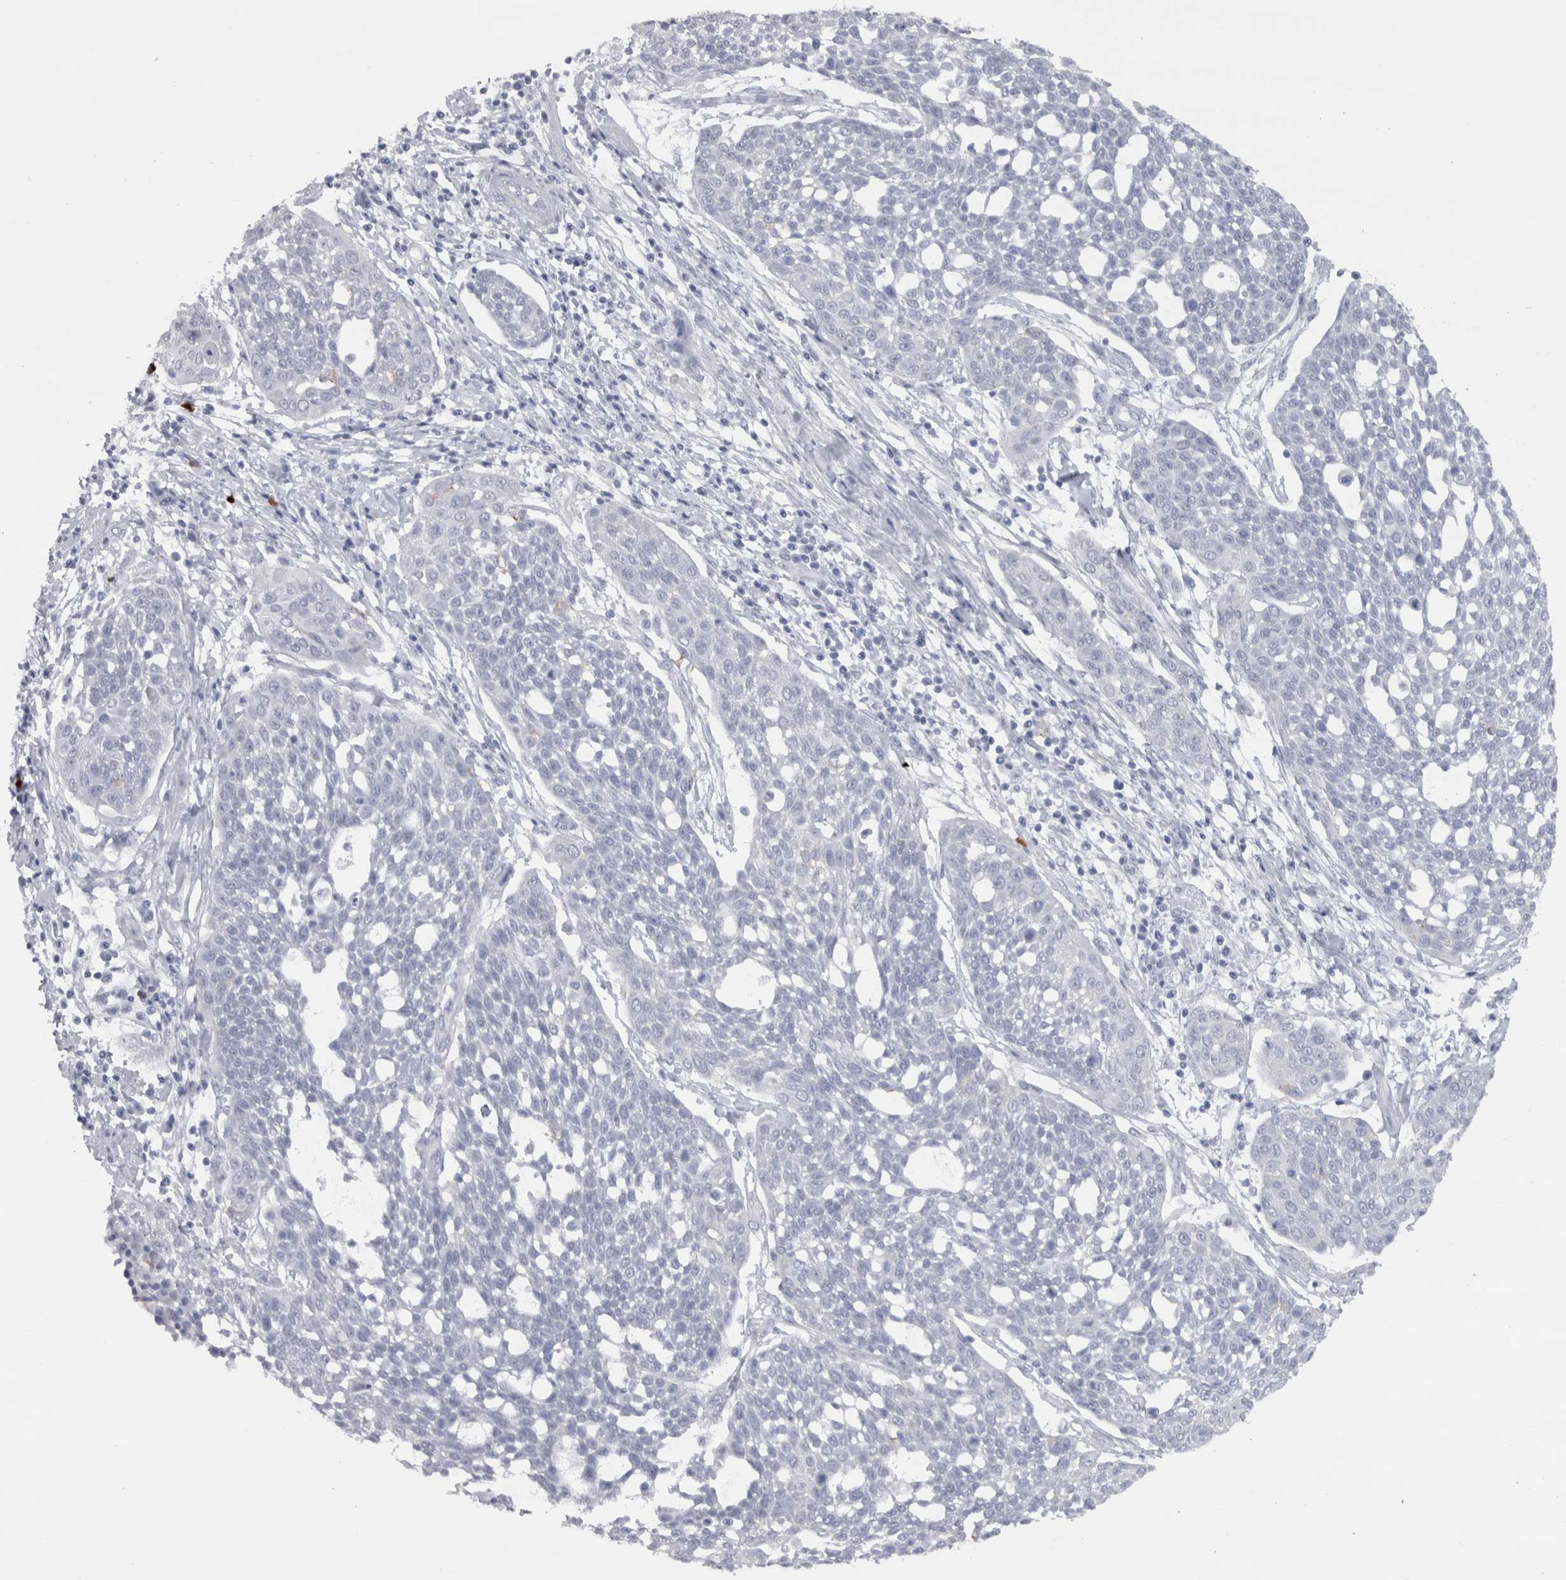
{"staining": {"intensity": "negative", "quantity": "none", "location": "none"}, "tissue": "cervical cancer", "cell_type": "Tumor cells", "image_type": "cancer", "snomed": [{"axis": "morphology", "description": "Squamous cell carcinoma, NOS"}, {"axis": "topography", "description": "Cervix"}], "caption": "Tumor cells show no significant staining in squamous cell carcinoma (cervical).", "gene": "CDH17", "patient": {"sex": "female", "age": 34}}